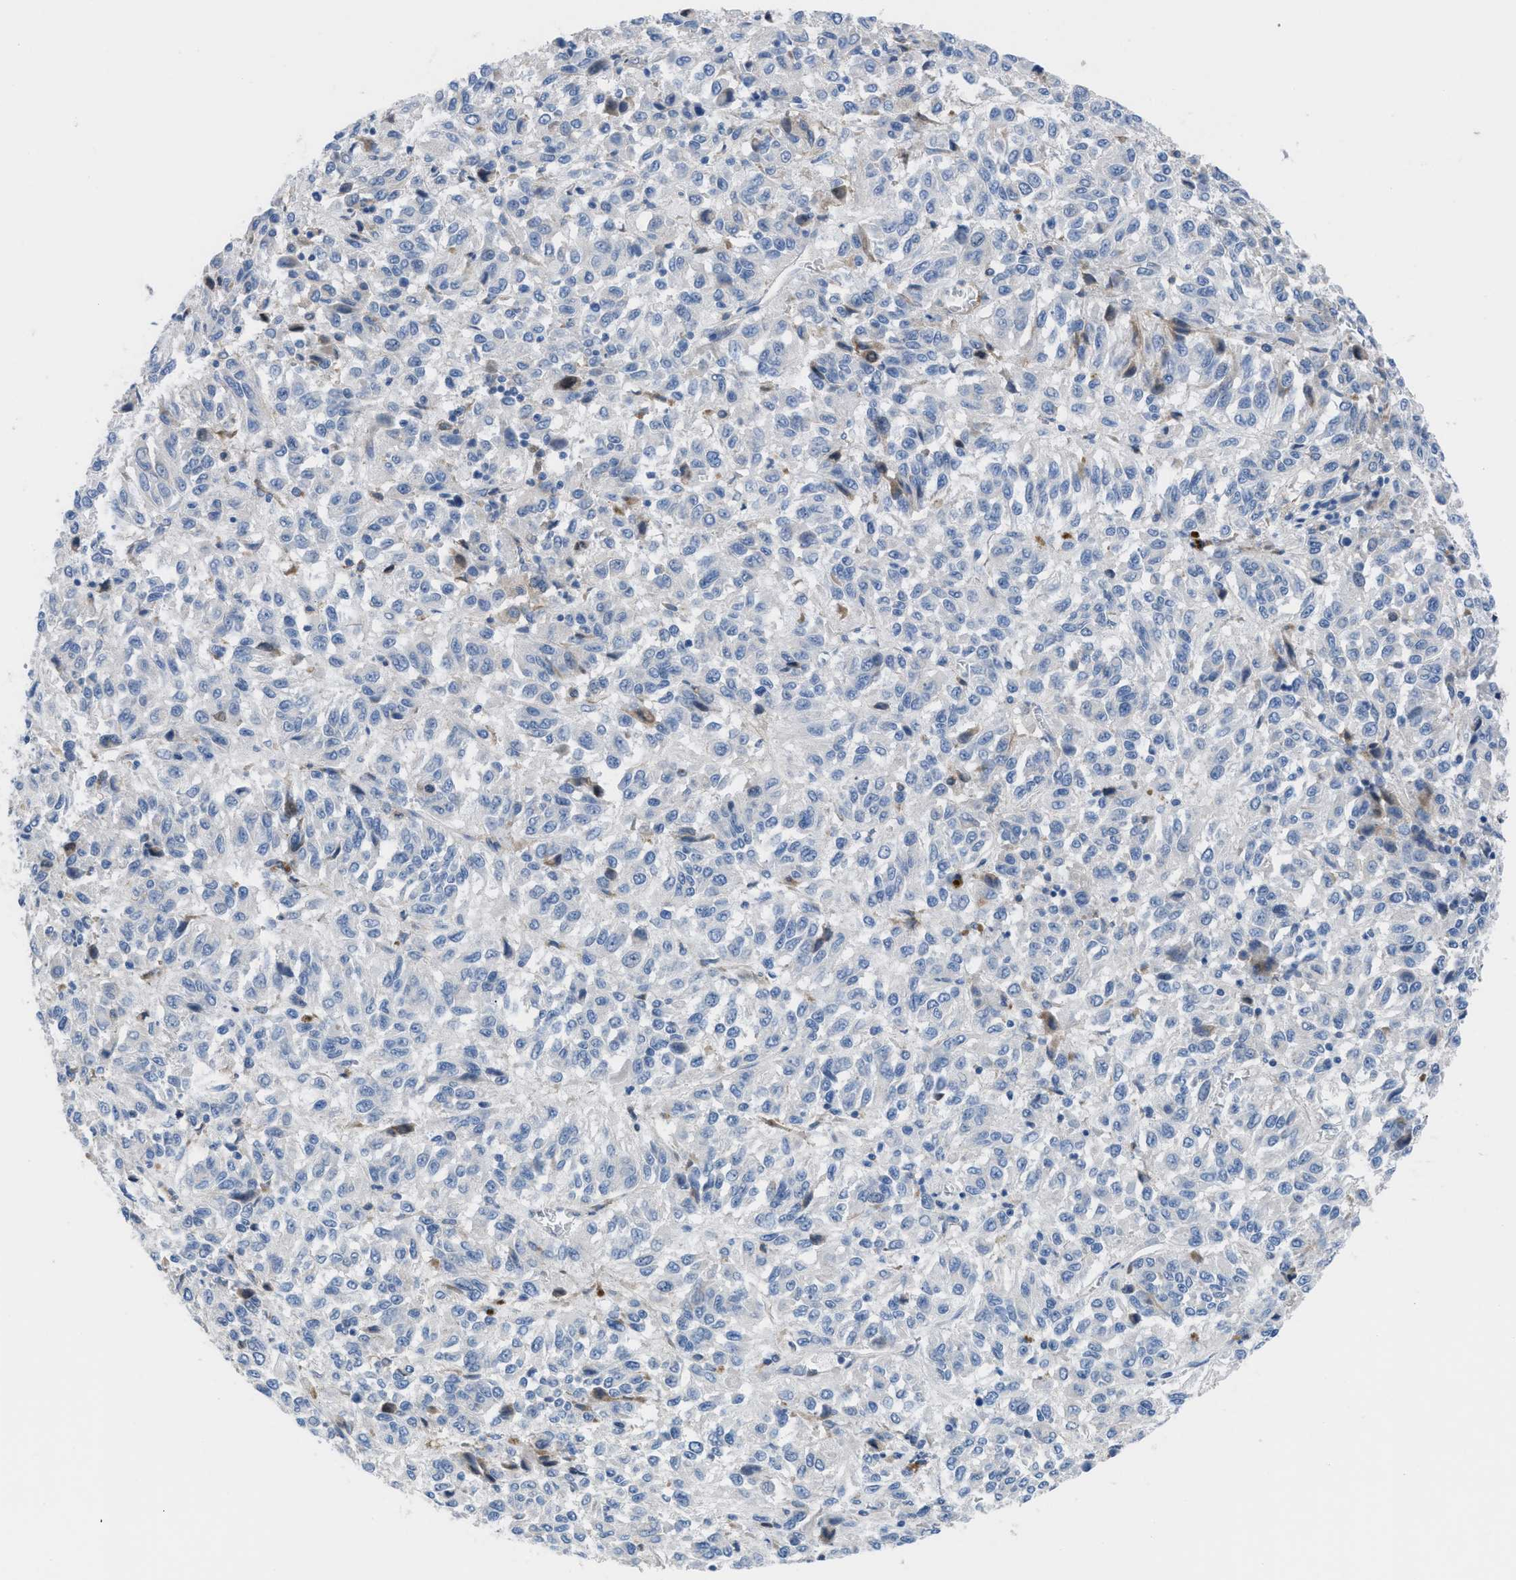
{"staining": {"intensity": "negative", "quantity": "none", "location": "none"}, "tissue": "melanoma", "cell_type": "Tumor cells", "image_type": "cancer", "snomed": [{"axis": "morphology", "description": "Malignant melanoma, Metastatic site"}, {"axis": "topography", "description": "Lung"}], "caption": "A micrograph of human melanoma is negative for staining in tumor cells.", "gene": "HPX", "patient": {"sex": "male", "age": 64}}